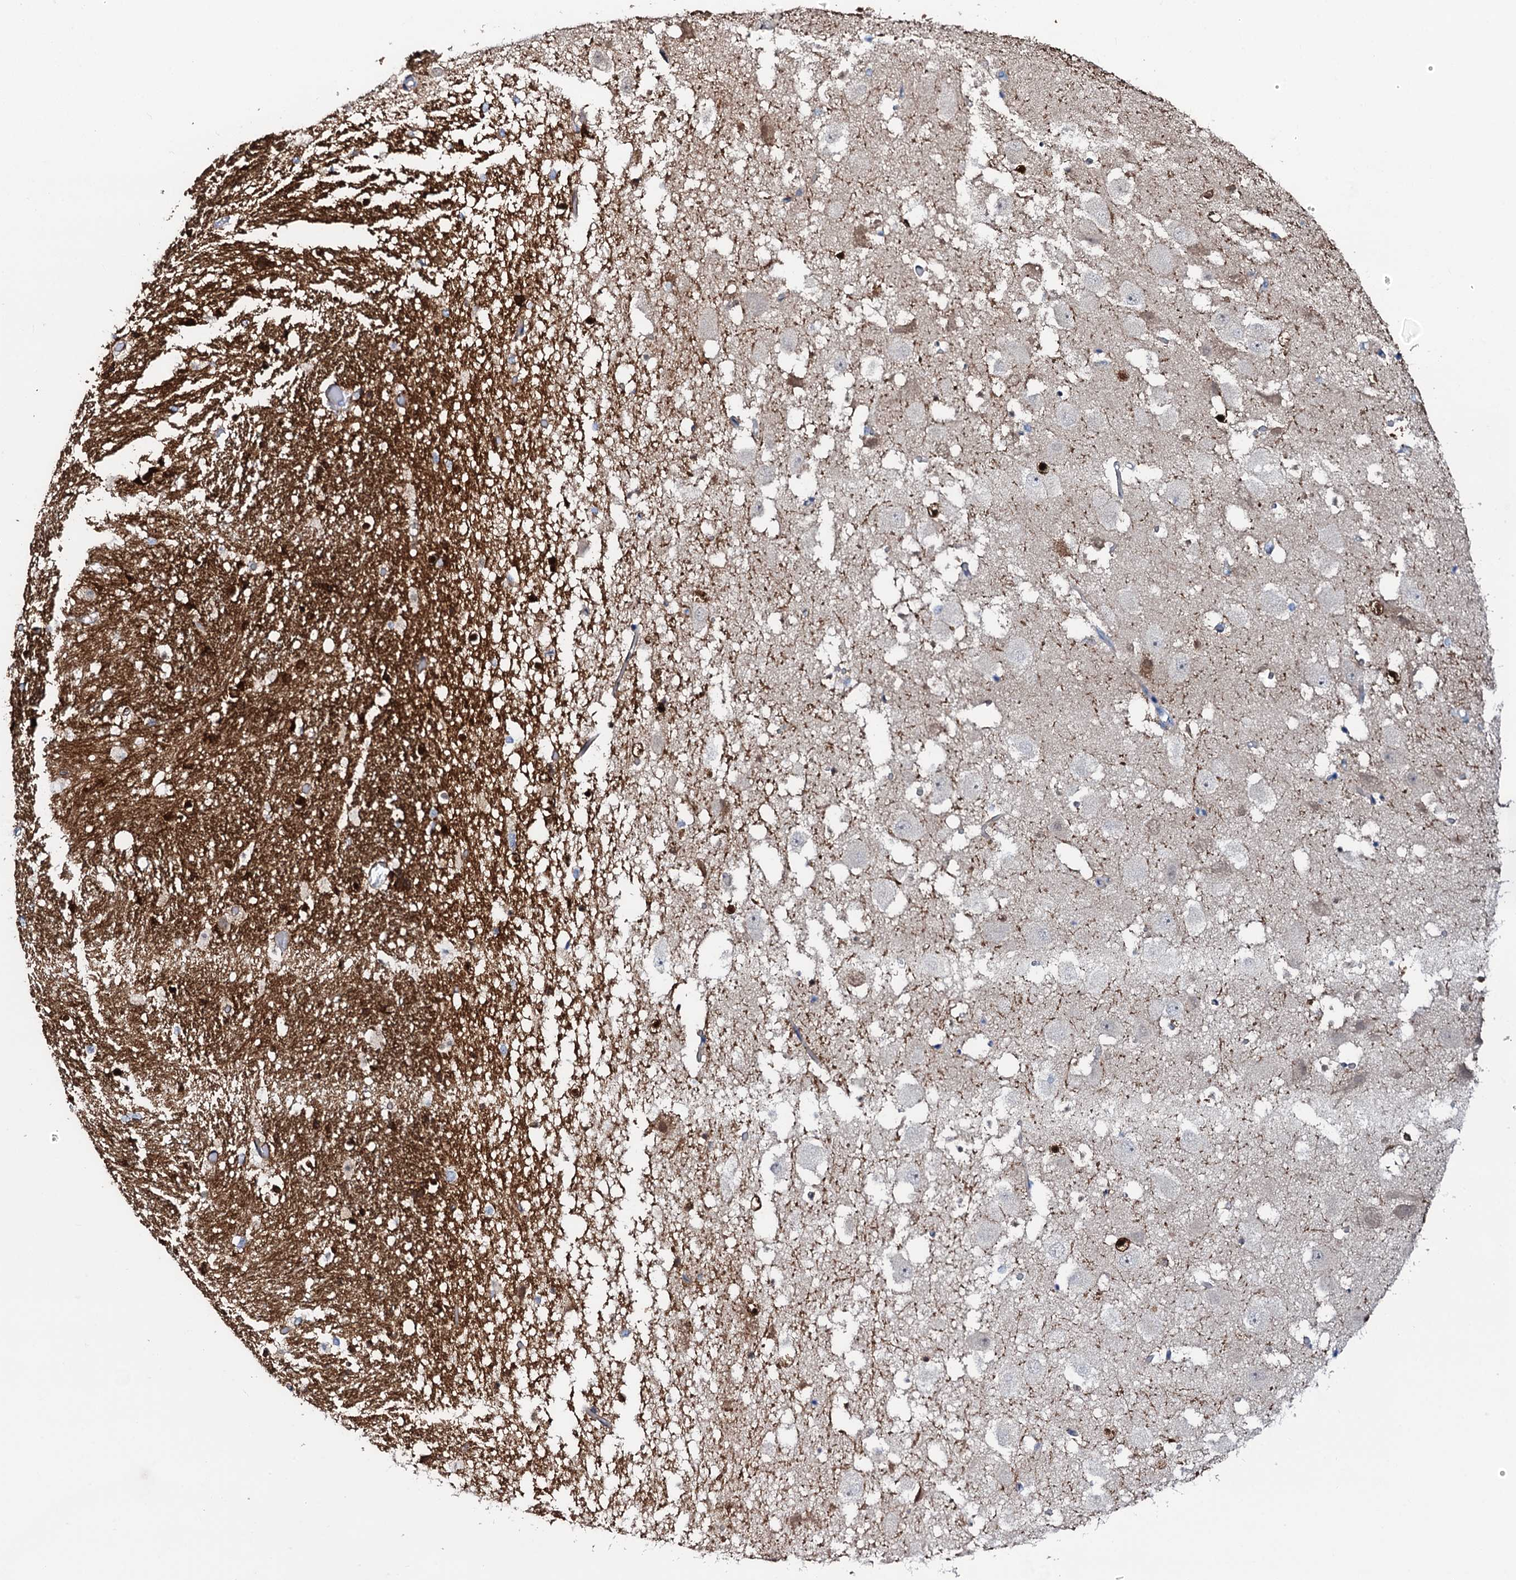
{"staining": {"intensity": "strong", "quantity": "<25%", "location": "cytoplasmic/membranous,nuclear"}, "tissue": "hippocampus", "cell_type": "Glial cells", "image_type": "normal", "snomed": [{"axis": "morphology", "description": "Normal tissue, NOS"}, {"axis": "topography", "description": "Hippocampus"}], "caption": "The image shows a brown stain indicating the presence of a protein in the cytoplasmic/membranous,nuclear of glial cells in hippocampus. The protein of interest is stained brown, and the nuclei are stained in blue (DAB IHC with brightfield microscopy, high magnification).", "gene": "AMER2", "patient": {"sex": "female", "age": 52}}